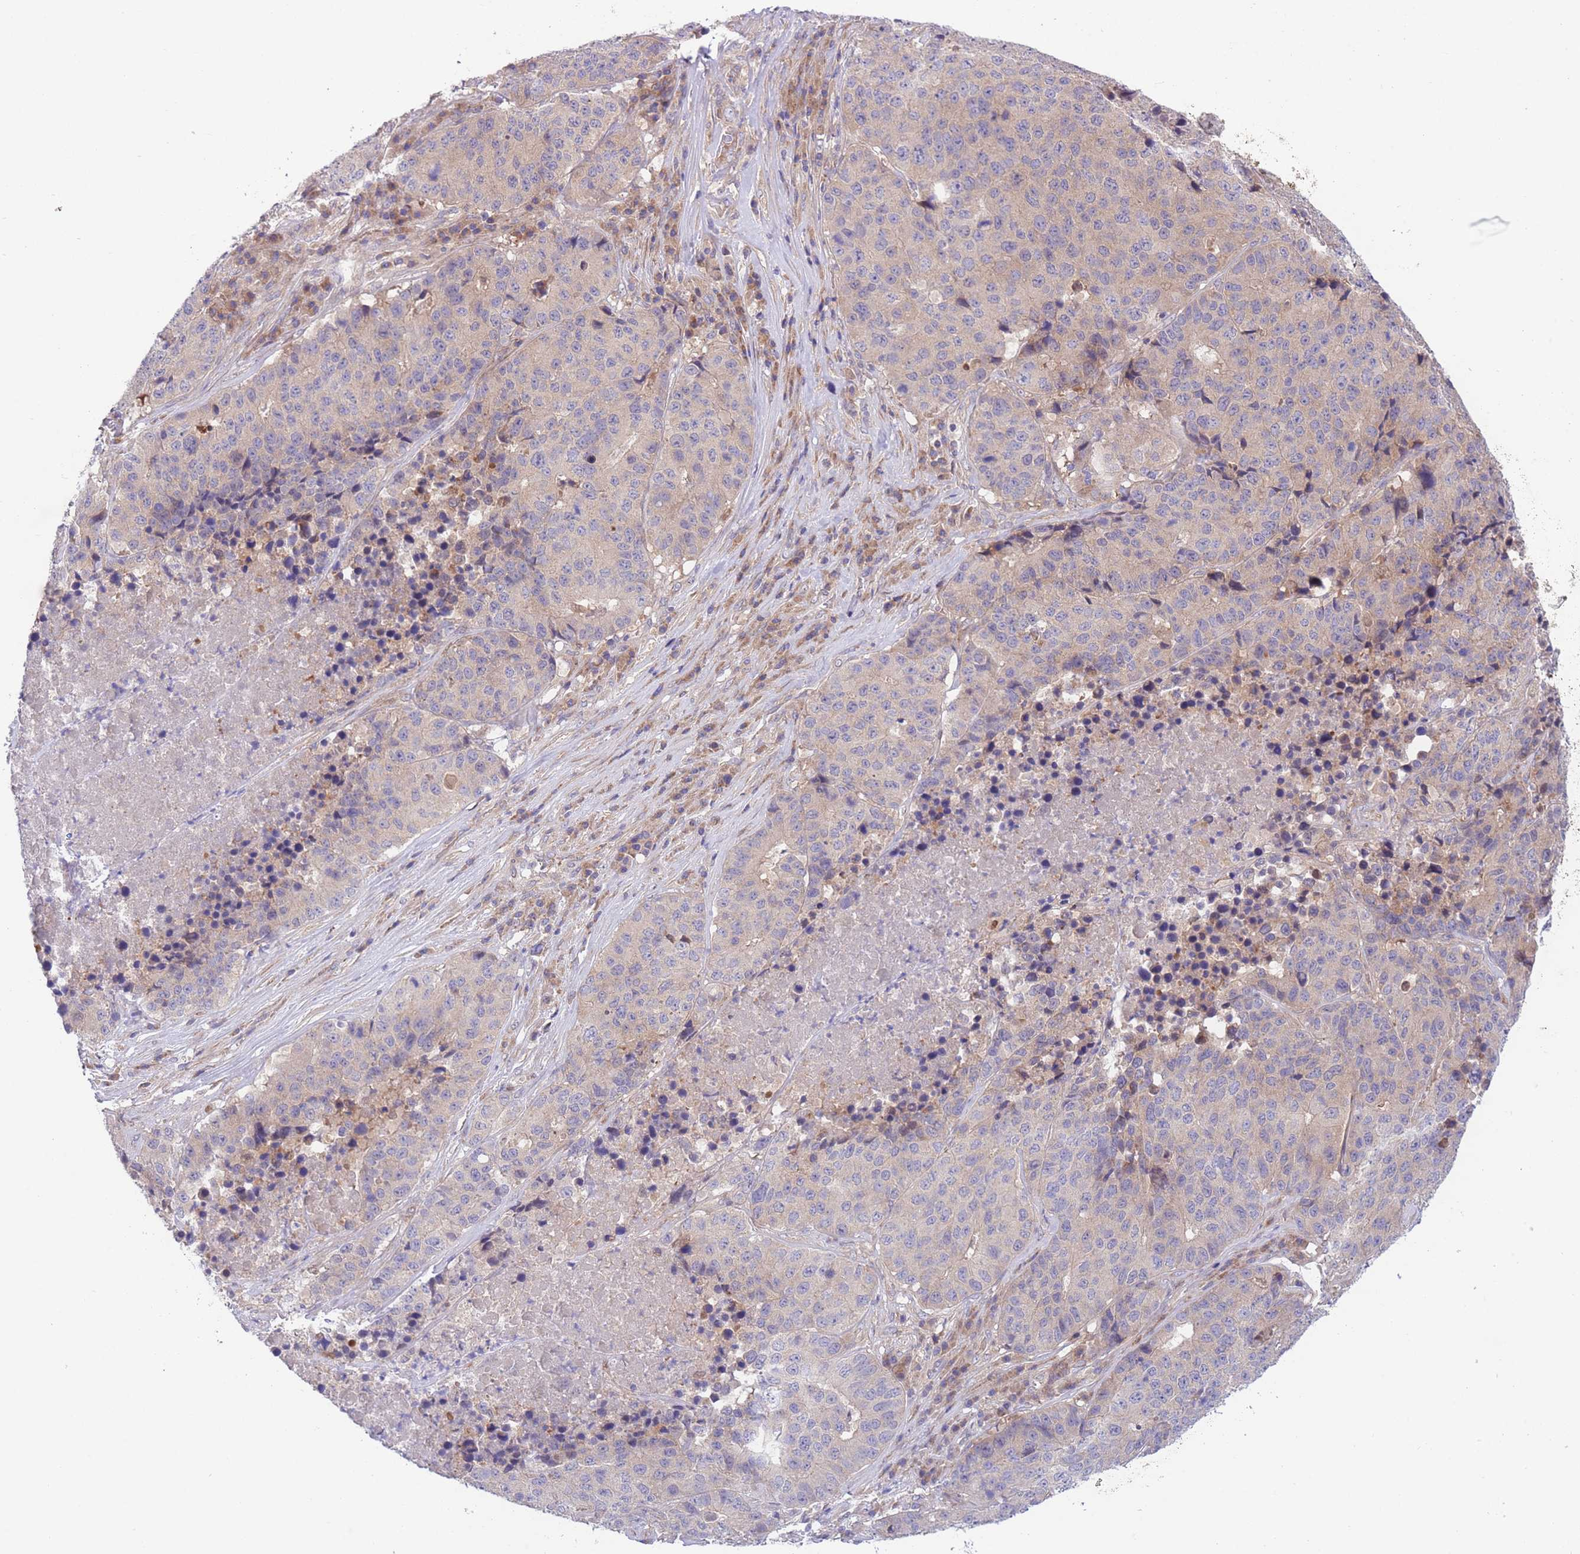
{"staining": {"intensity": "weak", "quantity": "25%-75%", "location": "cytoplasmic/membranous"}, "tissue": "stomach cancer", "cell_type": "Tumor cells", "image_type": "cancer", "snomed": [{"axis": "morphology", "description": "Adenocarcinoma, NOS"}, {"axis": "topography", "description": "Stomach"}], "caption": "Brown immunohistochemical staining in adenocarcinoma (stomach) shows weak cytoplasmic/membranous positivity in about 25%-75% of tumor cells.", "gene": "CHAC1", "patient": {"sex": "male", "age": 71}}